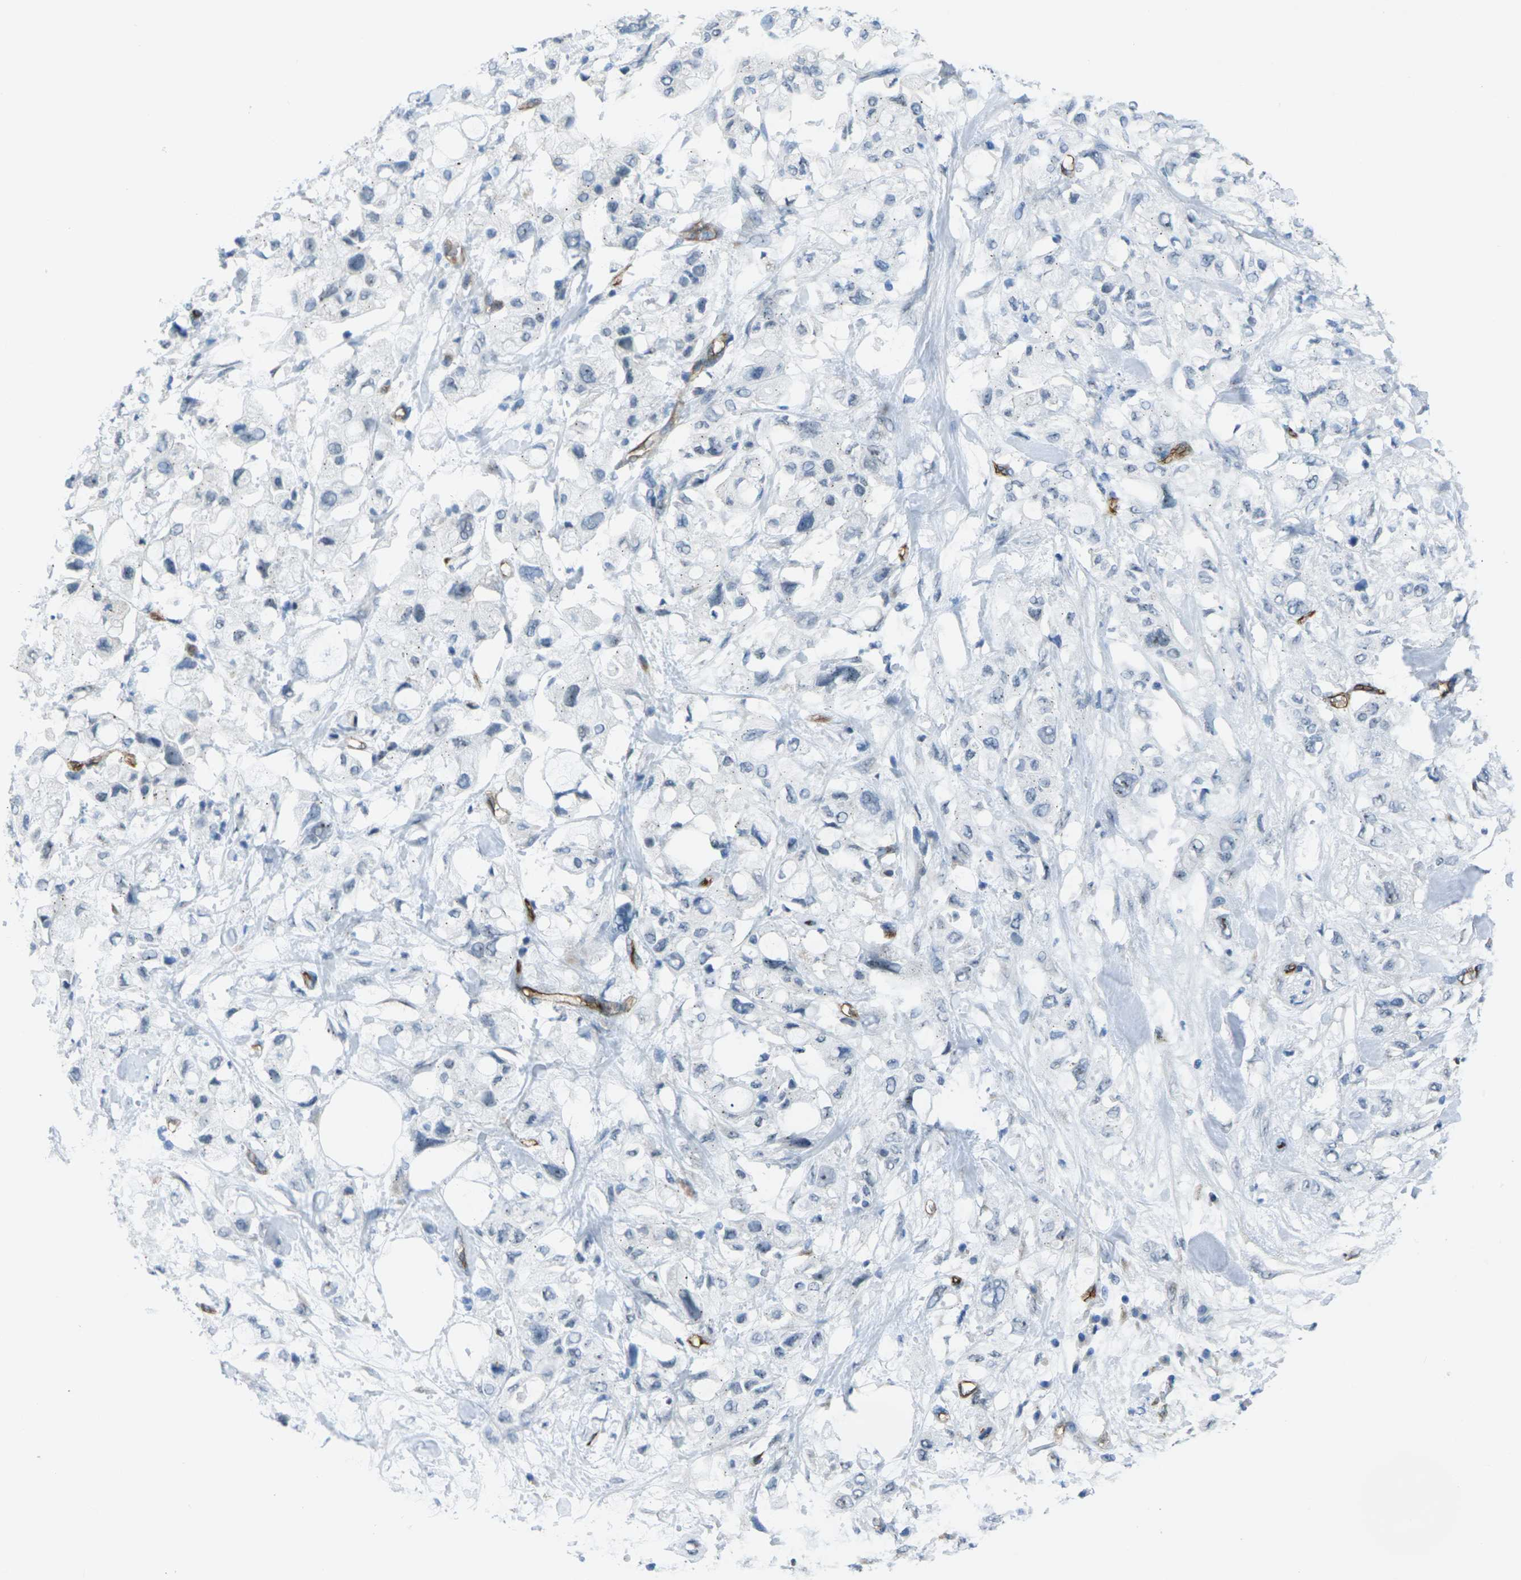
{"staining": {"intensity": "negative", "quantity": "none", "location": "none"}, "tissue": "pancreatic cancer", "cell_type": "Tumor cells", "image_type": "cancer", "snomed": [{"axis": "morphology", "description": "Adenocarcinoma, NOS"}, {"axis": "topography", "description": "Pancreas"}], "caption": "This is an IHC histopathology image of human adenocarcinoma (pancreatic). There is no positivity in tumor cells.", "gene": "HSPA12B", "patient": {"sex": "female", "age": 56}}